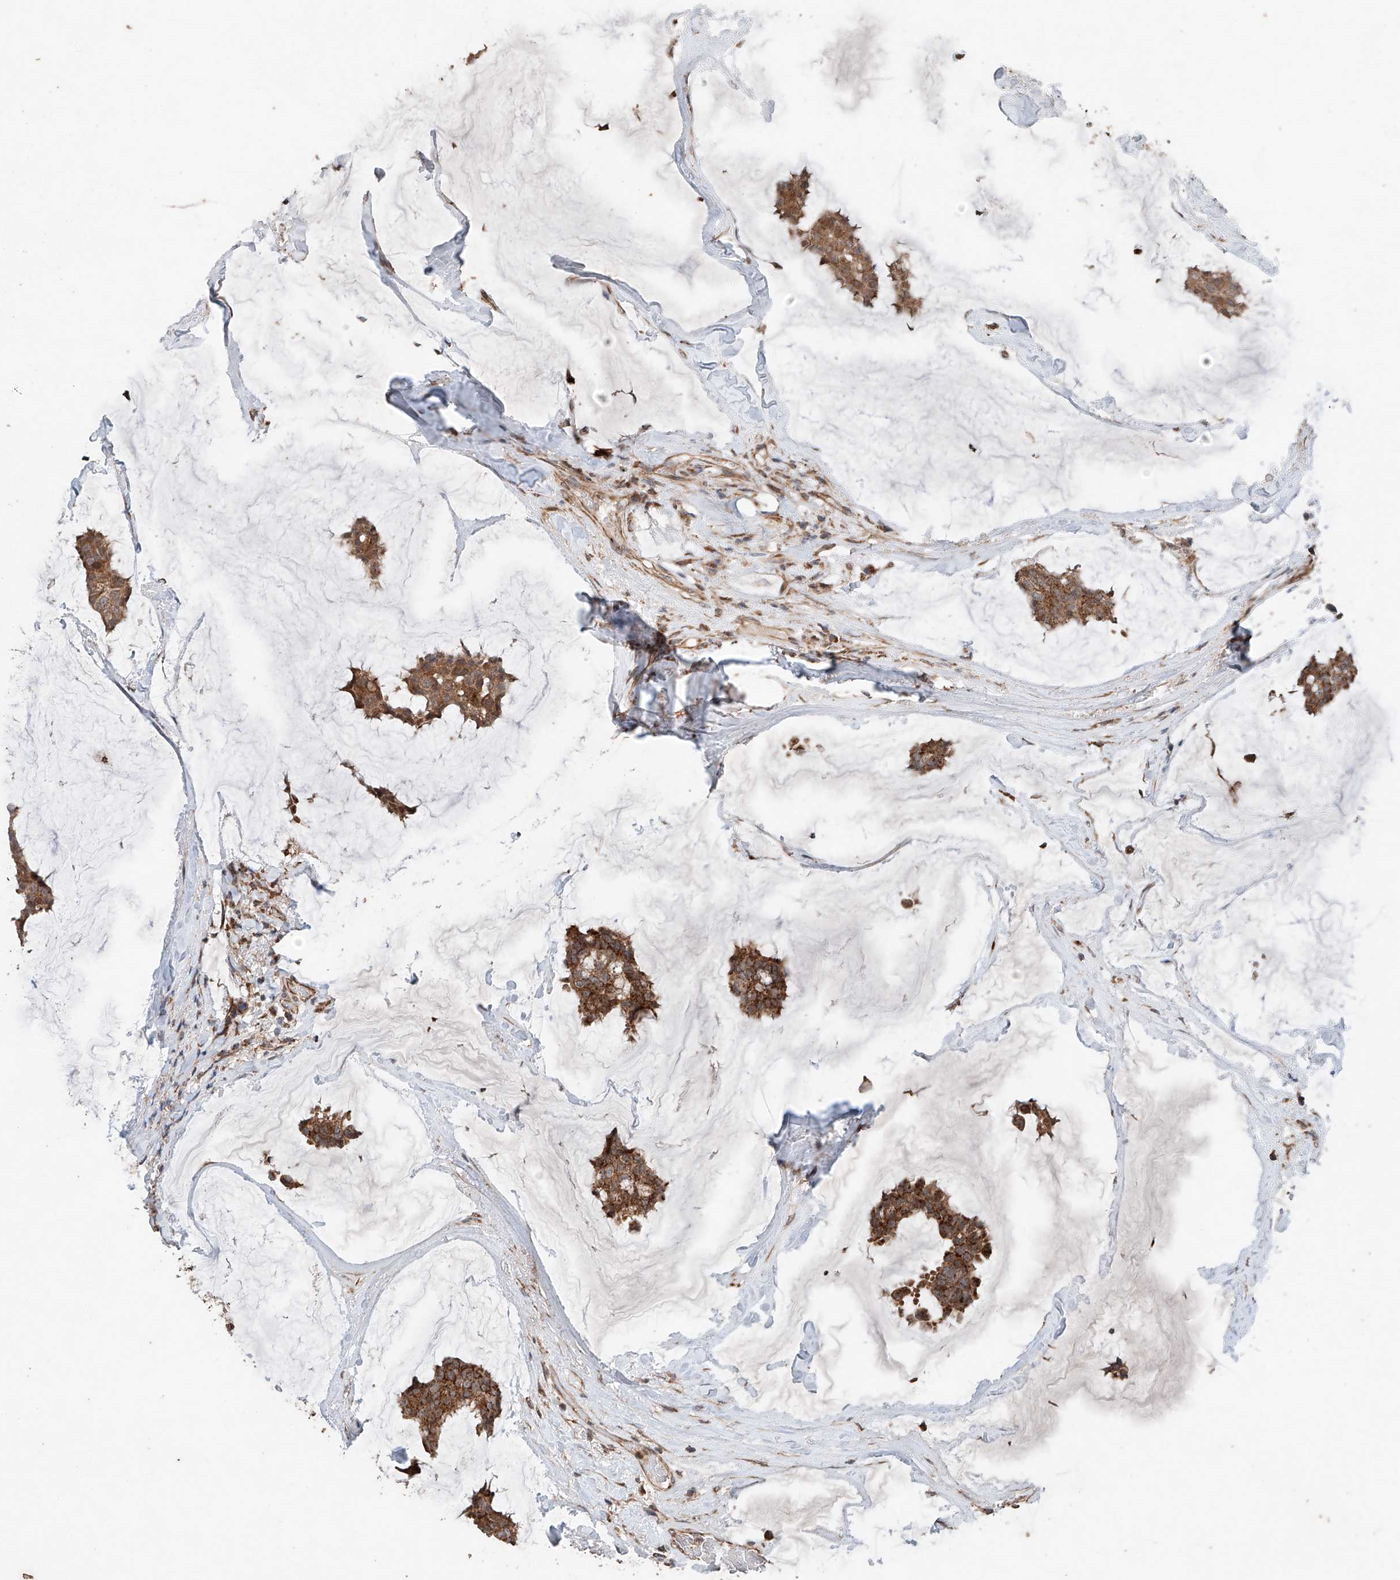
{"staining": {"intensity": "moderate", "quantity": ">75%", "location": "cytoplasmic/membranous"}, "tissue": "breast cancer", "cell_type": "Tumor cells", "image_type": "cancer", "snomed": [{"axis": "morphology", "description": "Duct carcinoma"}, {"axis": "topography", "description": "Breast"}], "caption": "The micrograph demonstrates immunohistochemical staining of breast cancer. There is moderate cytoplasmic/membranous positivity is seen in approximately >75% of tumor cells.", "gene": "AP4B1", "patient": {"sex": "female", "age": 93}}